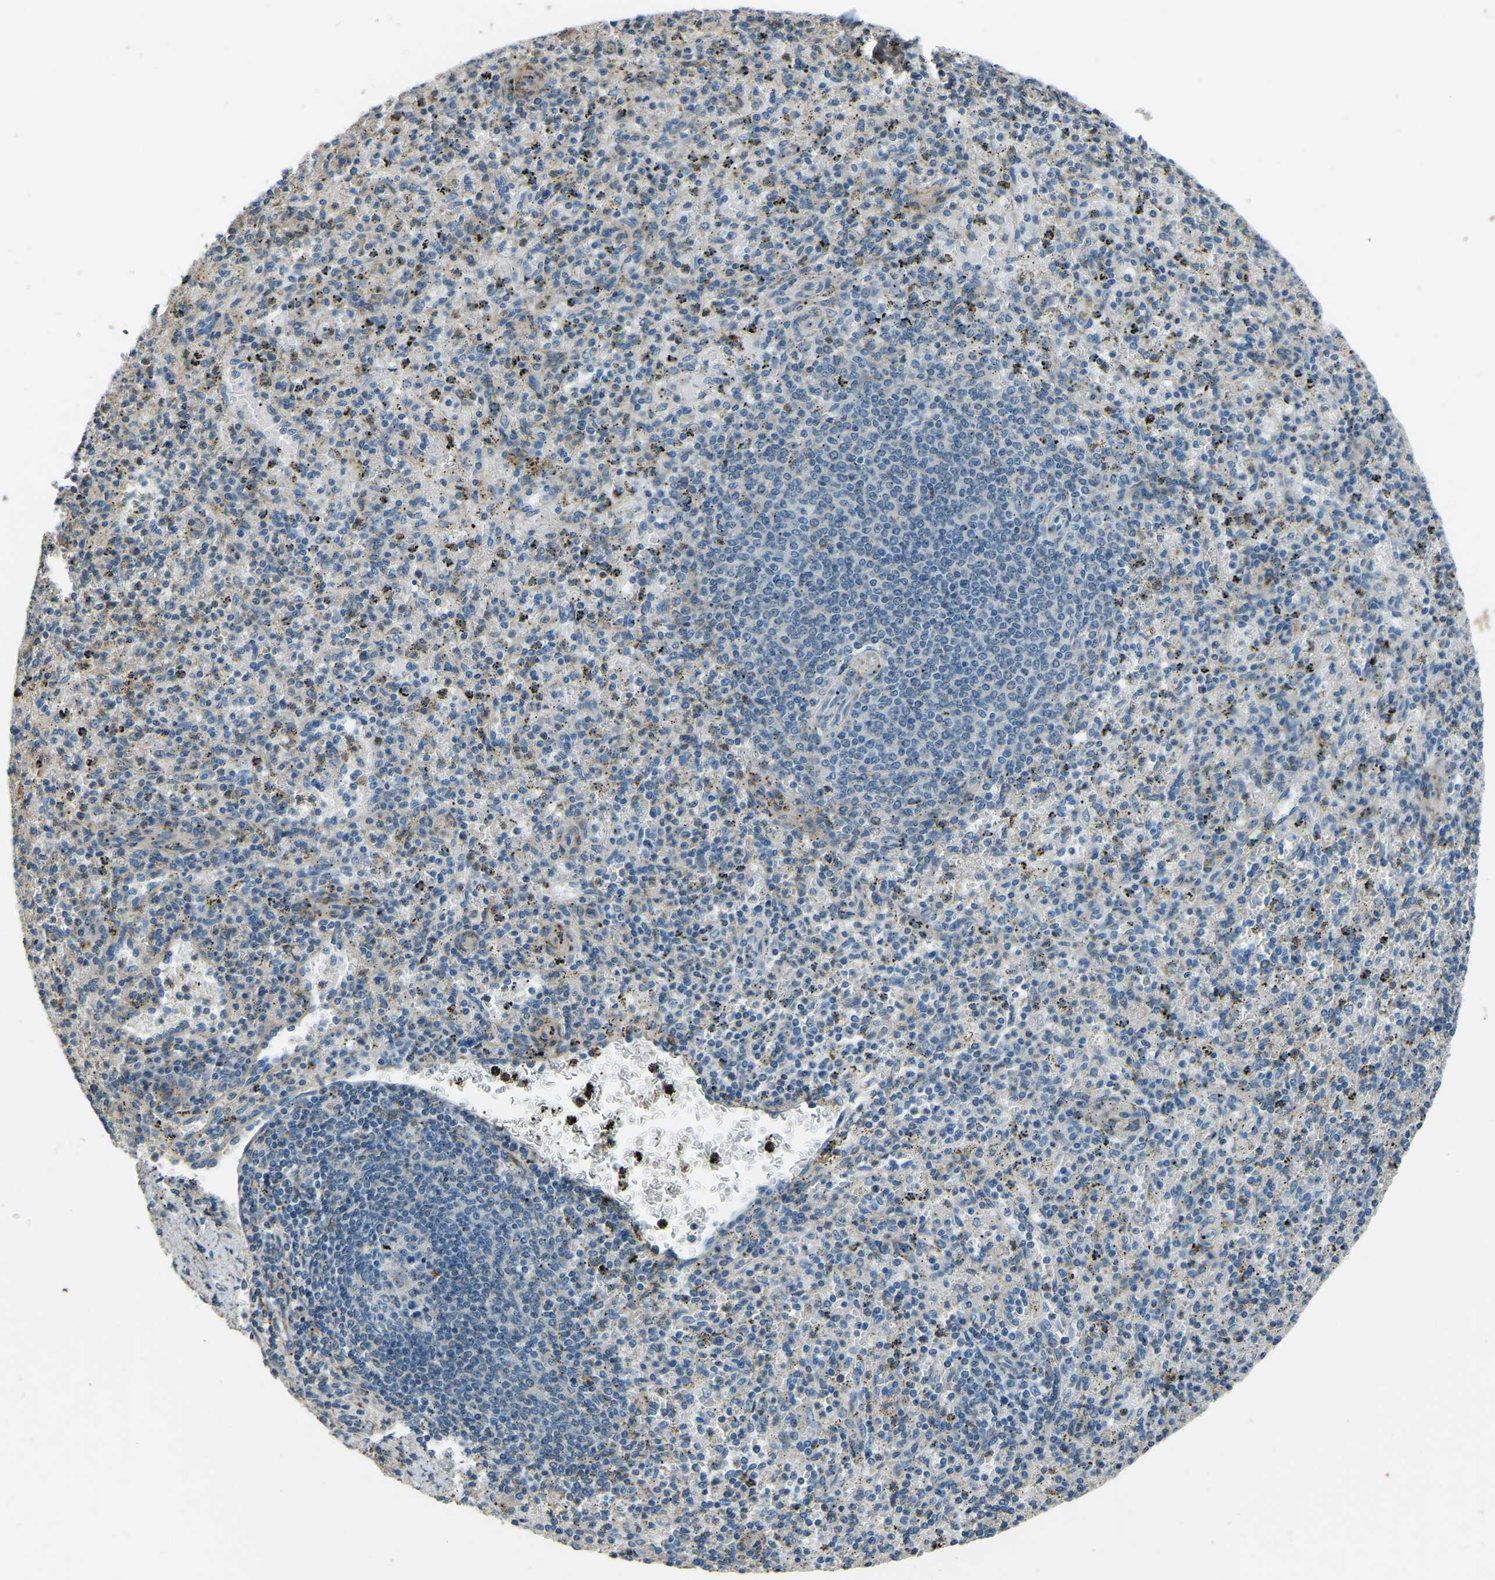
{"staining": {"intensity": "negative", "quantity": "none", "location": "none"}, "tissue": "spleen", "cell_type": "Cells in red pulp", "image_type": "normal", "snomed": [{"axis": "morphology", "description": "Normal tissue, NOS"}, {"axis": "topography", "description": "Spleen"}], "caption": "DAB immunohistochemical staining of unremarkable spleen exhibits no significant positivity in cells in red pulp. The staining is performed using DAB brown chromogen with nuclei counter-stained in using hematoxylin.", "gene": "COL3A1", "patient": {"sex": "male", "age": 72}}